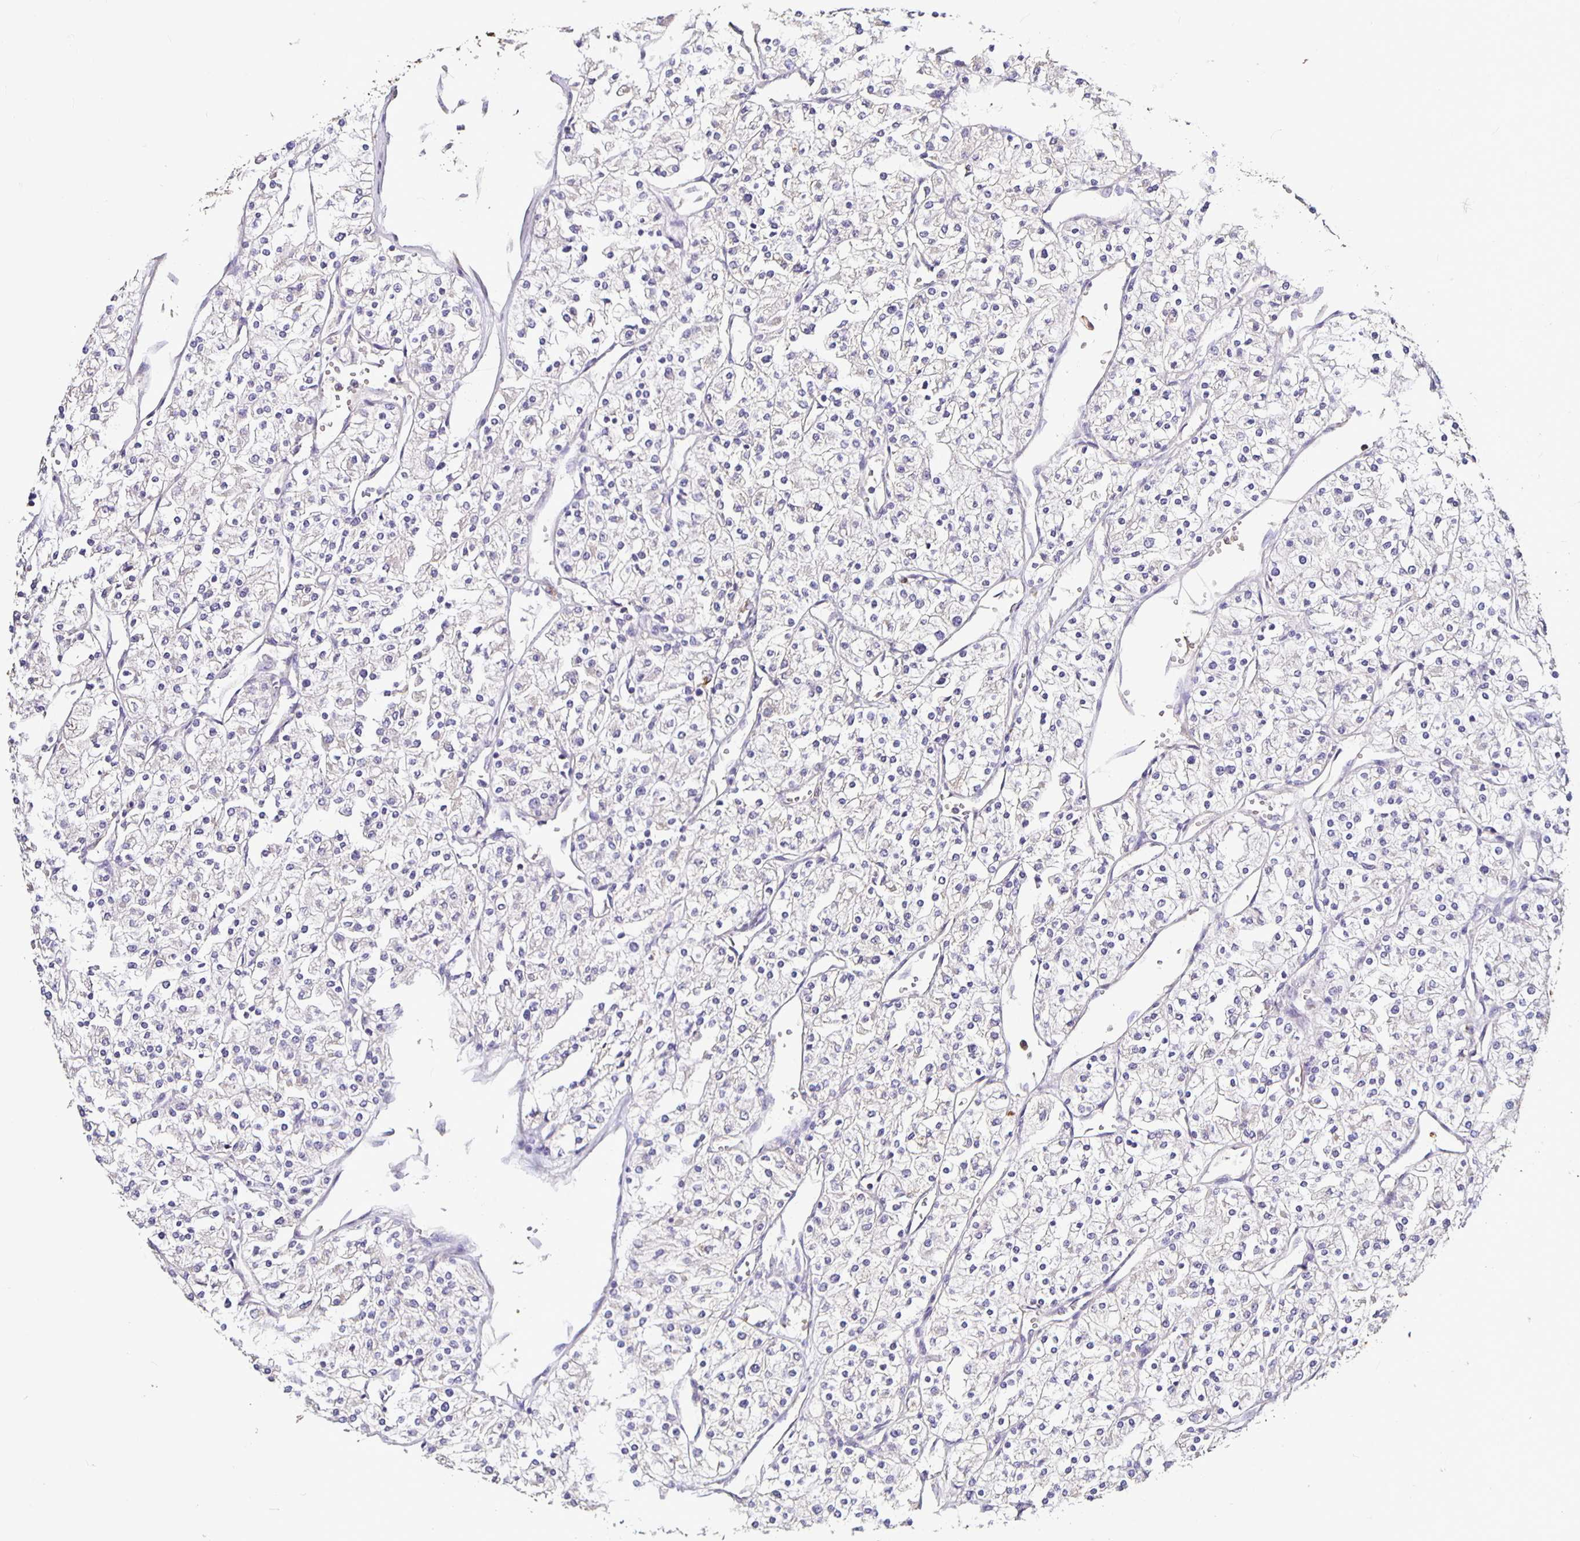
{"staining": {"intensity": "negative", "quantity": "none", "location": "none"}, "tissue": "renal cancer", "cell_type": "Tumor cells", "image_type": "cancer", "snomed": [{"axis": "morphology", "description": "Adenocarcinoma, NOS"}, {"axis": "topography", "description": "Kidney"}], "caption": "Immunohistochemistry (IHC) image of renal adenocarcinoma stained for a protein (brown), which exhibits no positivity in tumor cells.", "gene": "FCER1A", "patient": {"sex": "male", "age": 80}}